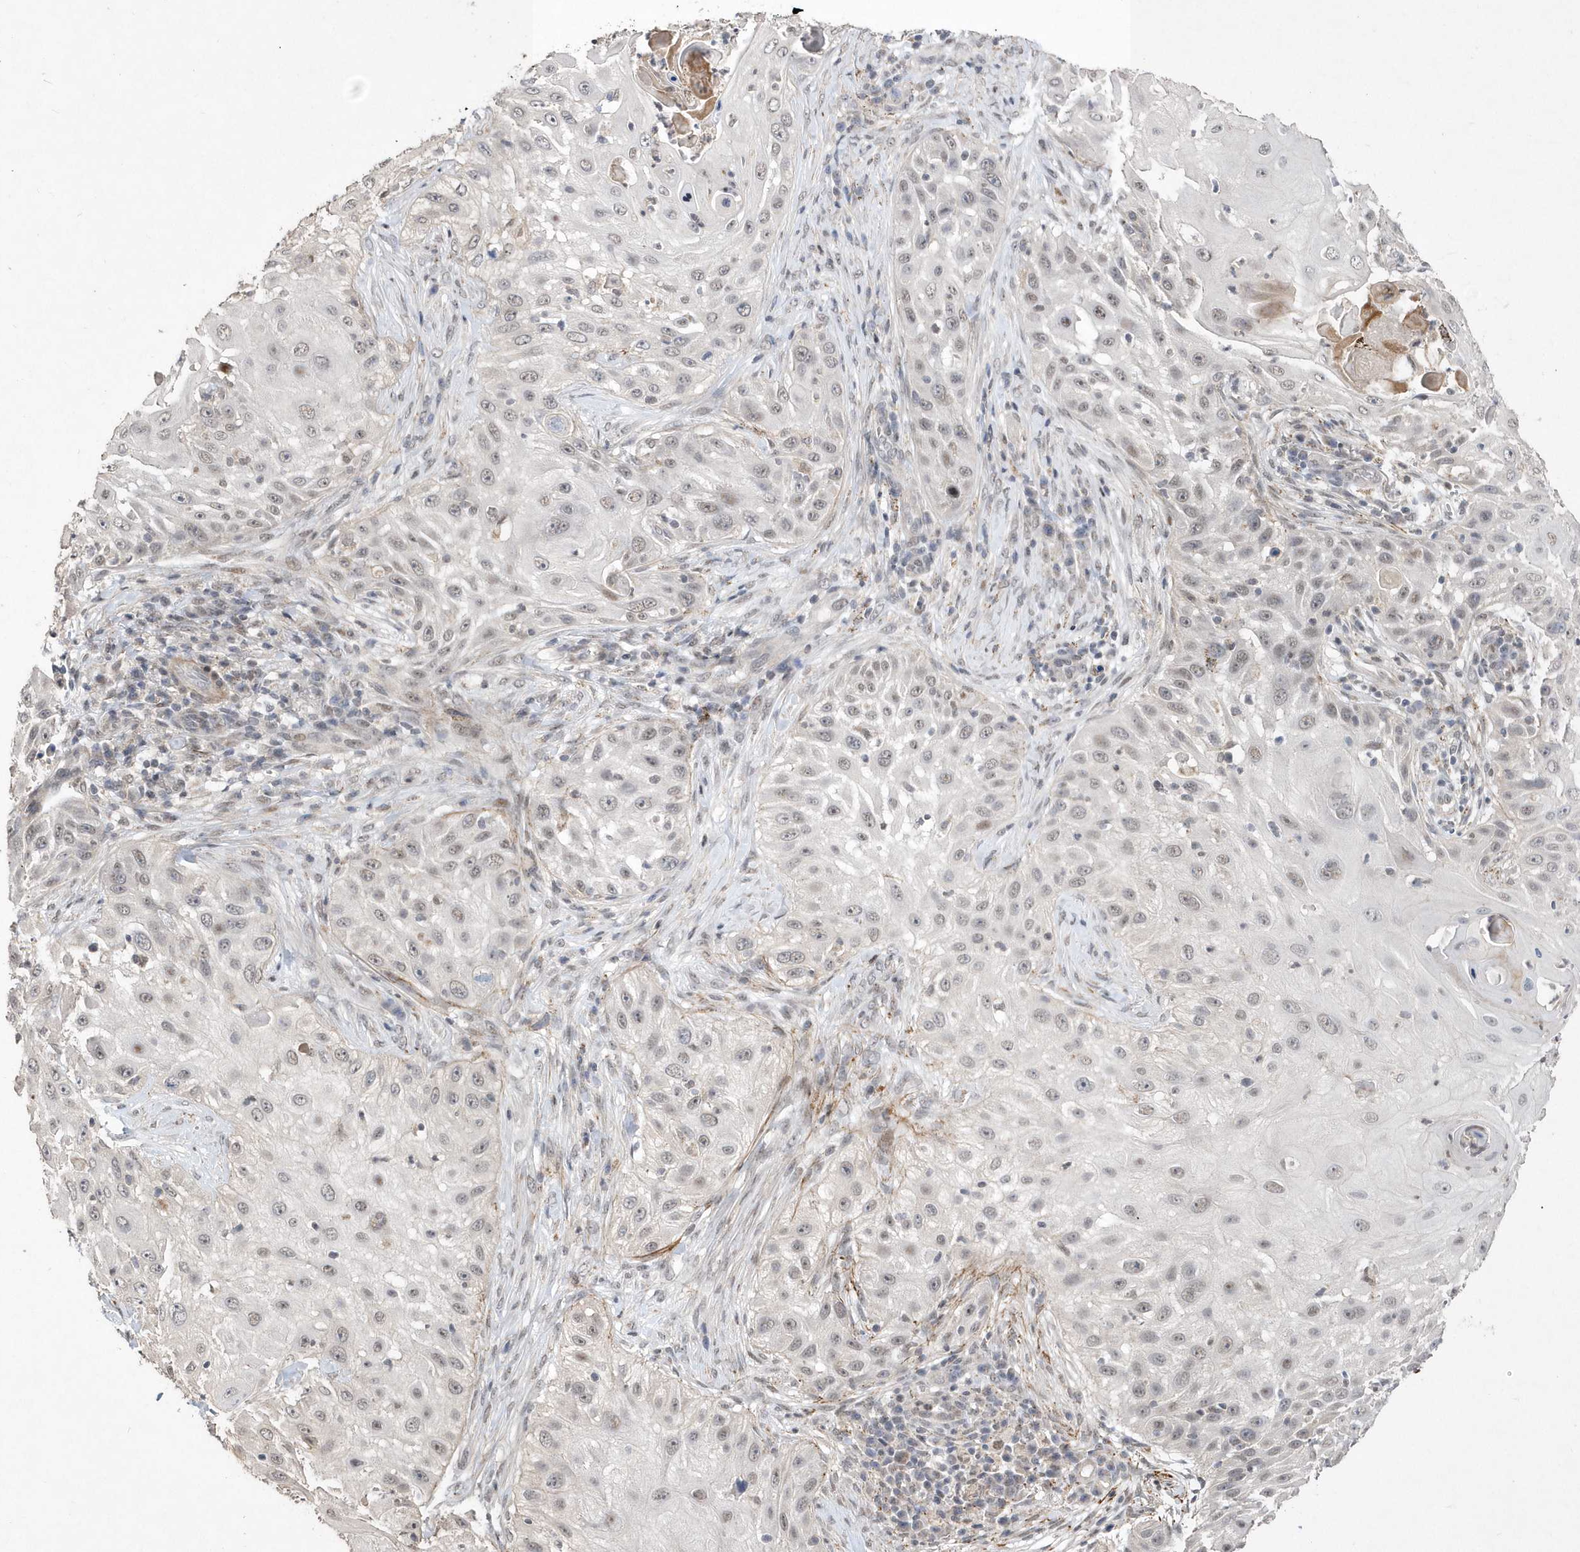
{"staining": {"intensity": "weak", "quantity": "25%-75%", "location": "nuclear"}, "tissue": "skin cancer", "cell_type": "Tumor cells", "image_type": "cancer", "snomed": [{"axis": "morphology", "description": "Squamous cell carcinoma, NOS"}, {"axis": "topography", "description": "Skin"}], "caption": "The histopathology image demonstrates staining of squamous cell carcinoma (skin), revealing weak nuclear protein expression (brown color) within tumor cells.", "gene": "BOD1L1", "patient": {"sex": "female", "age": 44}}